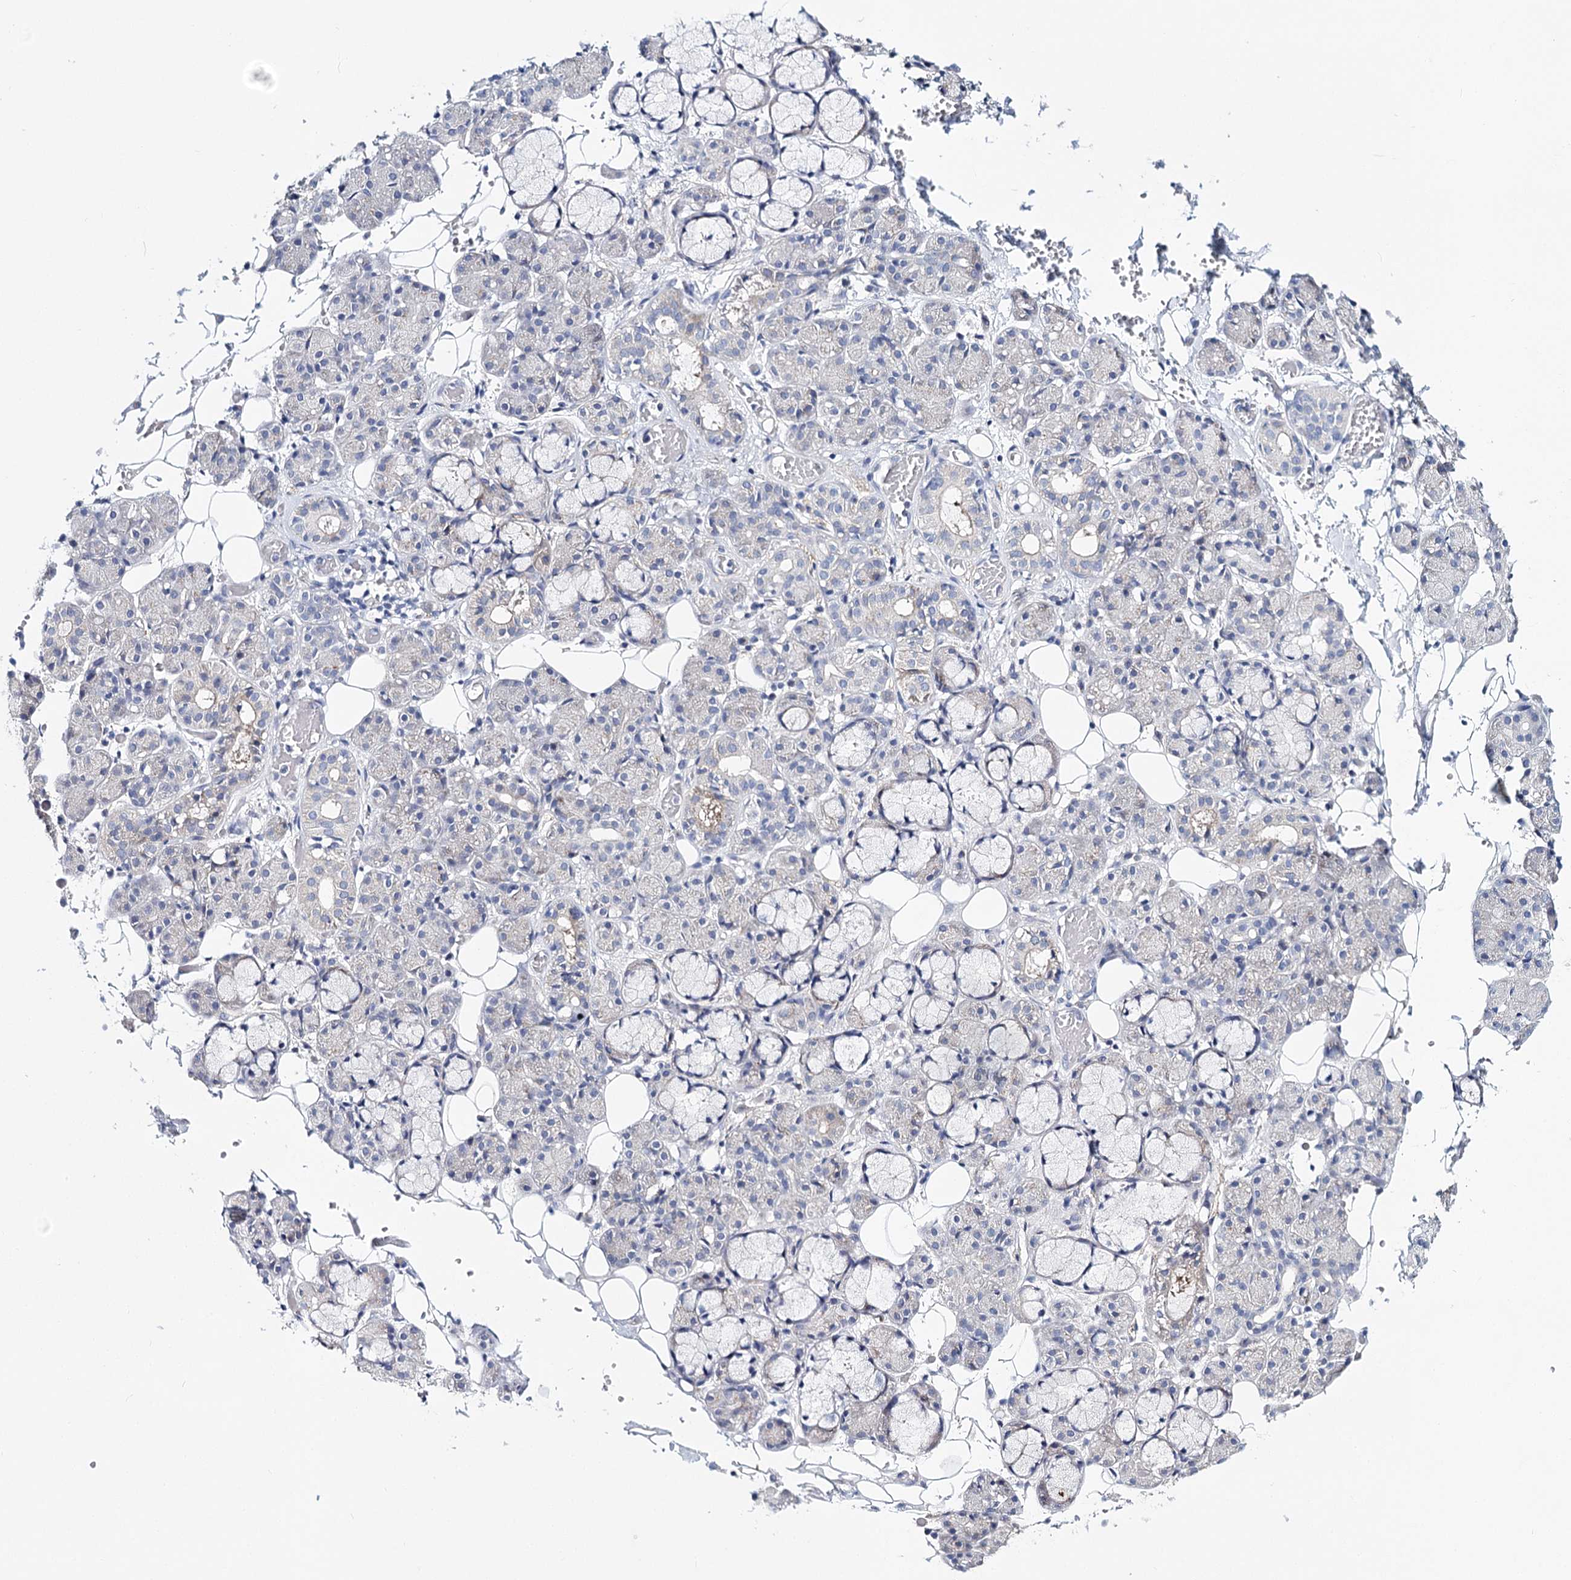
{"staining": {"intensity": "negative", "quantity": "none", "location": "none"}, "tissue": "salivary gland", "cell_type": "Glandular cells", "image_type": "normal", "snomed": [{"axis": "morphology", "description": "Normal tissue, NOS"}, {"axis": "topography", "description": "Salivary gland"}], "caption": "An IHC photomicrograph of unremarkable salivary gland is shown. There is no staining in glandular cells of salivary gland. The staining is performed using DAB (3,3'-diaminobenzidine) brown chromogen with nuclei counter-stained in using hematoxylin.", "gene": "TEX12", "patient": {"sex": "male", "age": 63}}